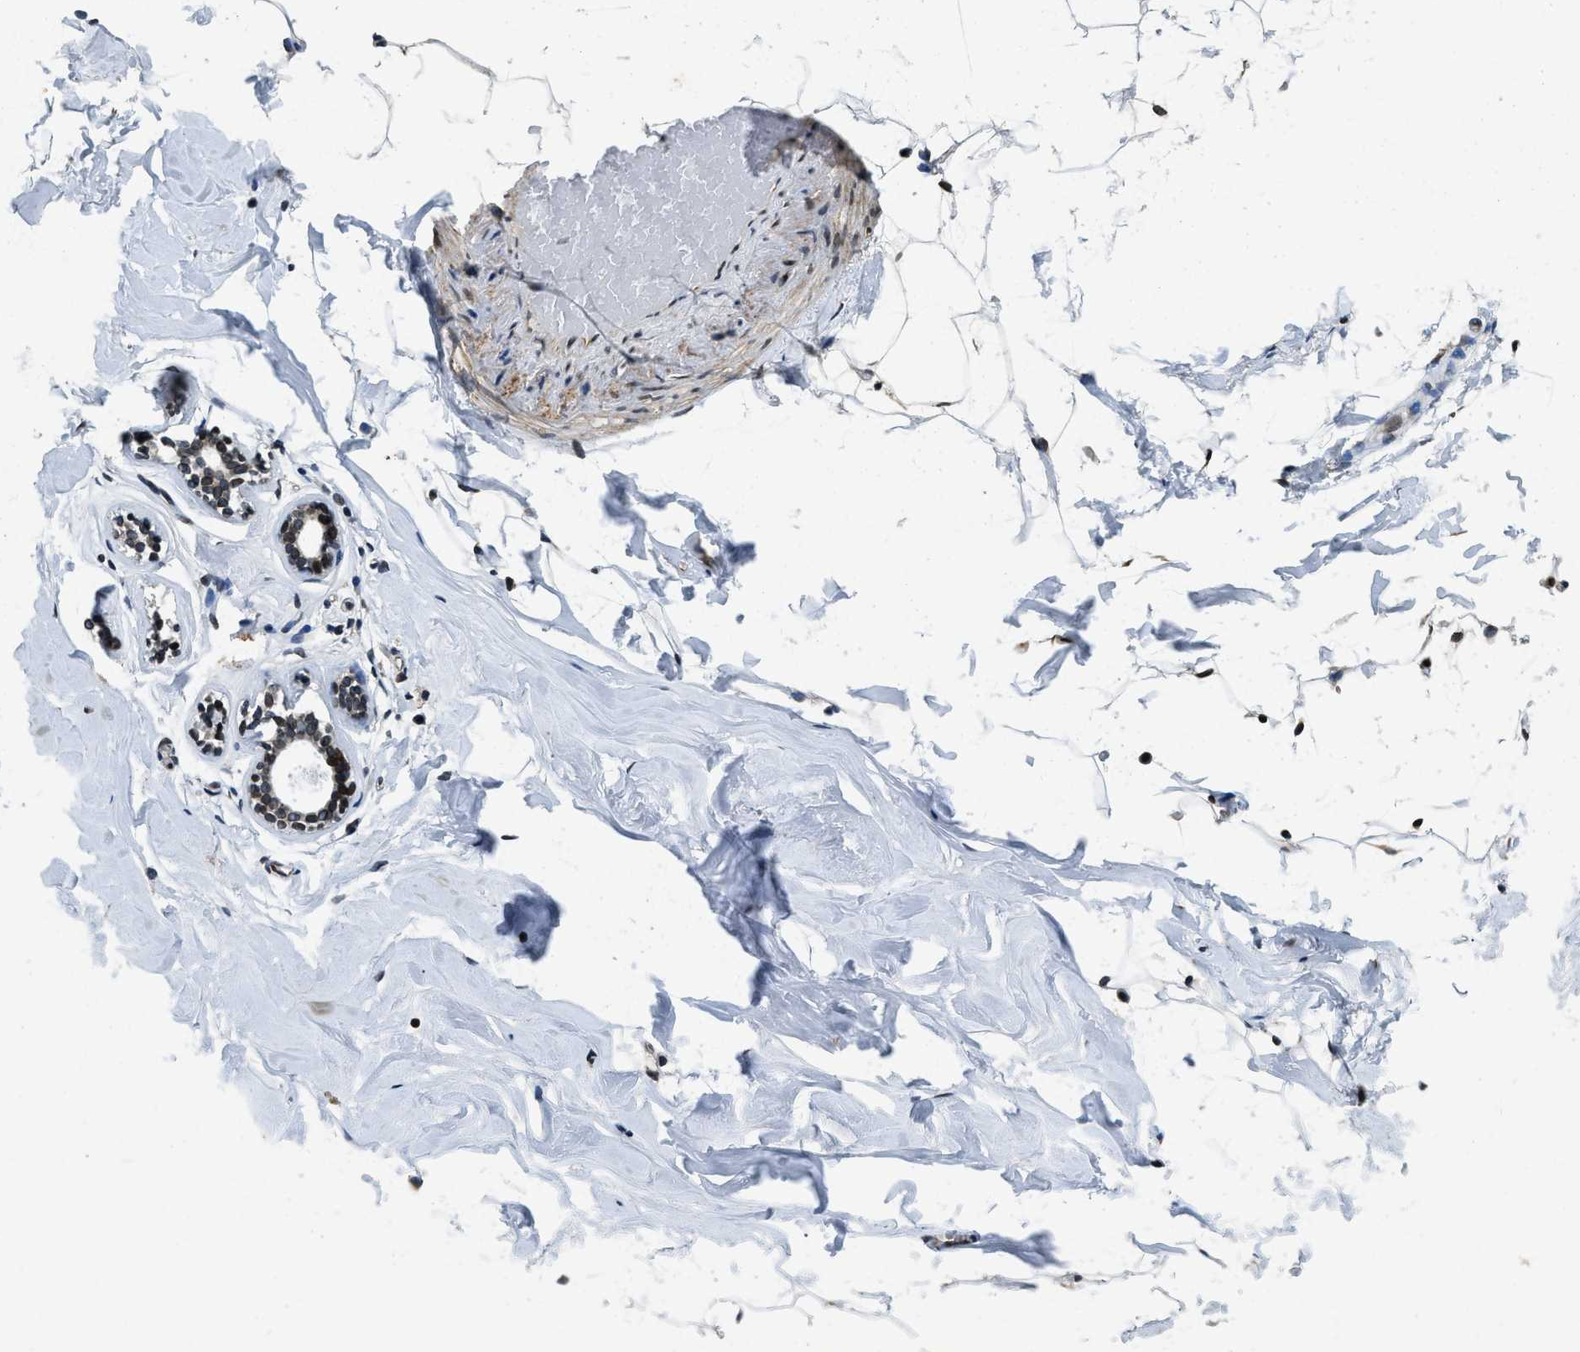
{"staining": {"intensity": "moderate", "quantity": ">75%", "location": "nuclear"}, "tissue": "adipose tissue", "cell_type": "Adipocytes", "image_type": "normal", "snomed": [{"axis": "morphology", "description": "Normal tissue, NOS"}, {"axis": "topography", "description": "Breast"}, {"axis": "topography", "description": "Soft tissue"}], "caption": "IHC micrograph of normal human adipose tissue stained for a protein (brown), which displays medium levels of moderate nuclear expression in about >75% of adipocytes.", "gene": "ZC3HC1", "patient": {"sex": "female", "age": 75}}